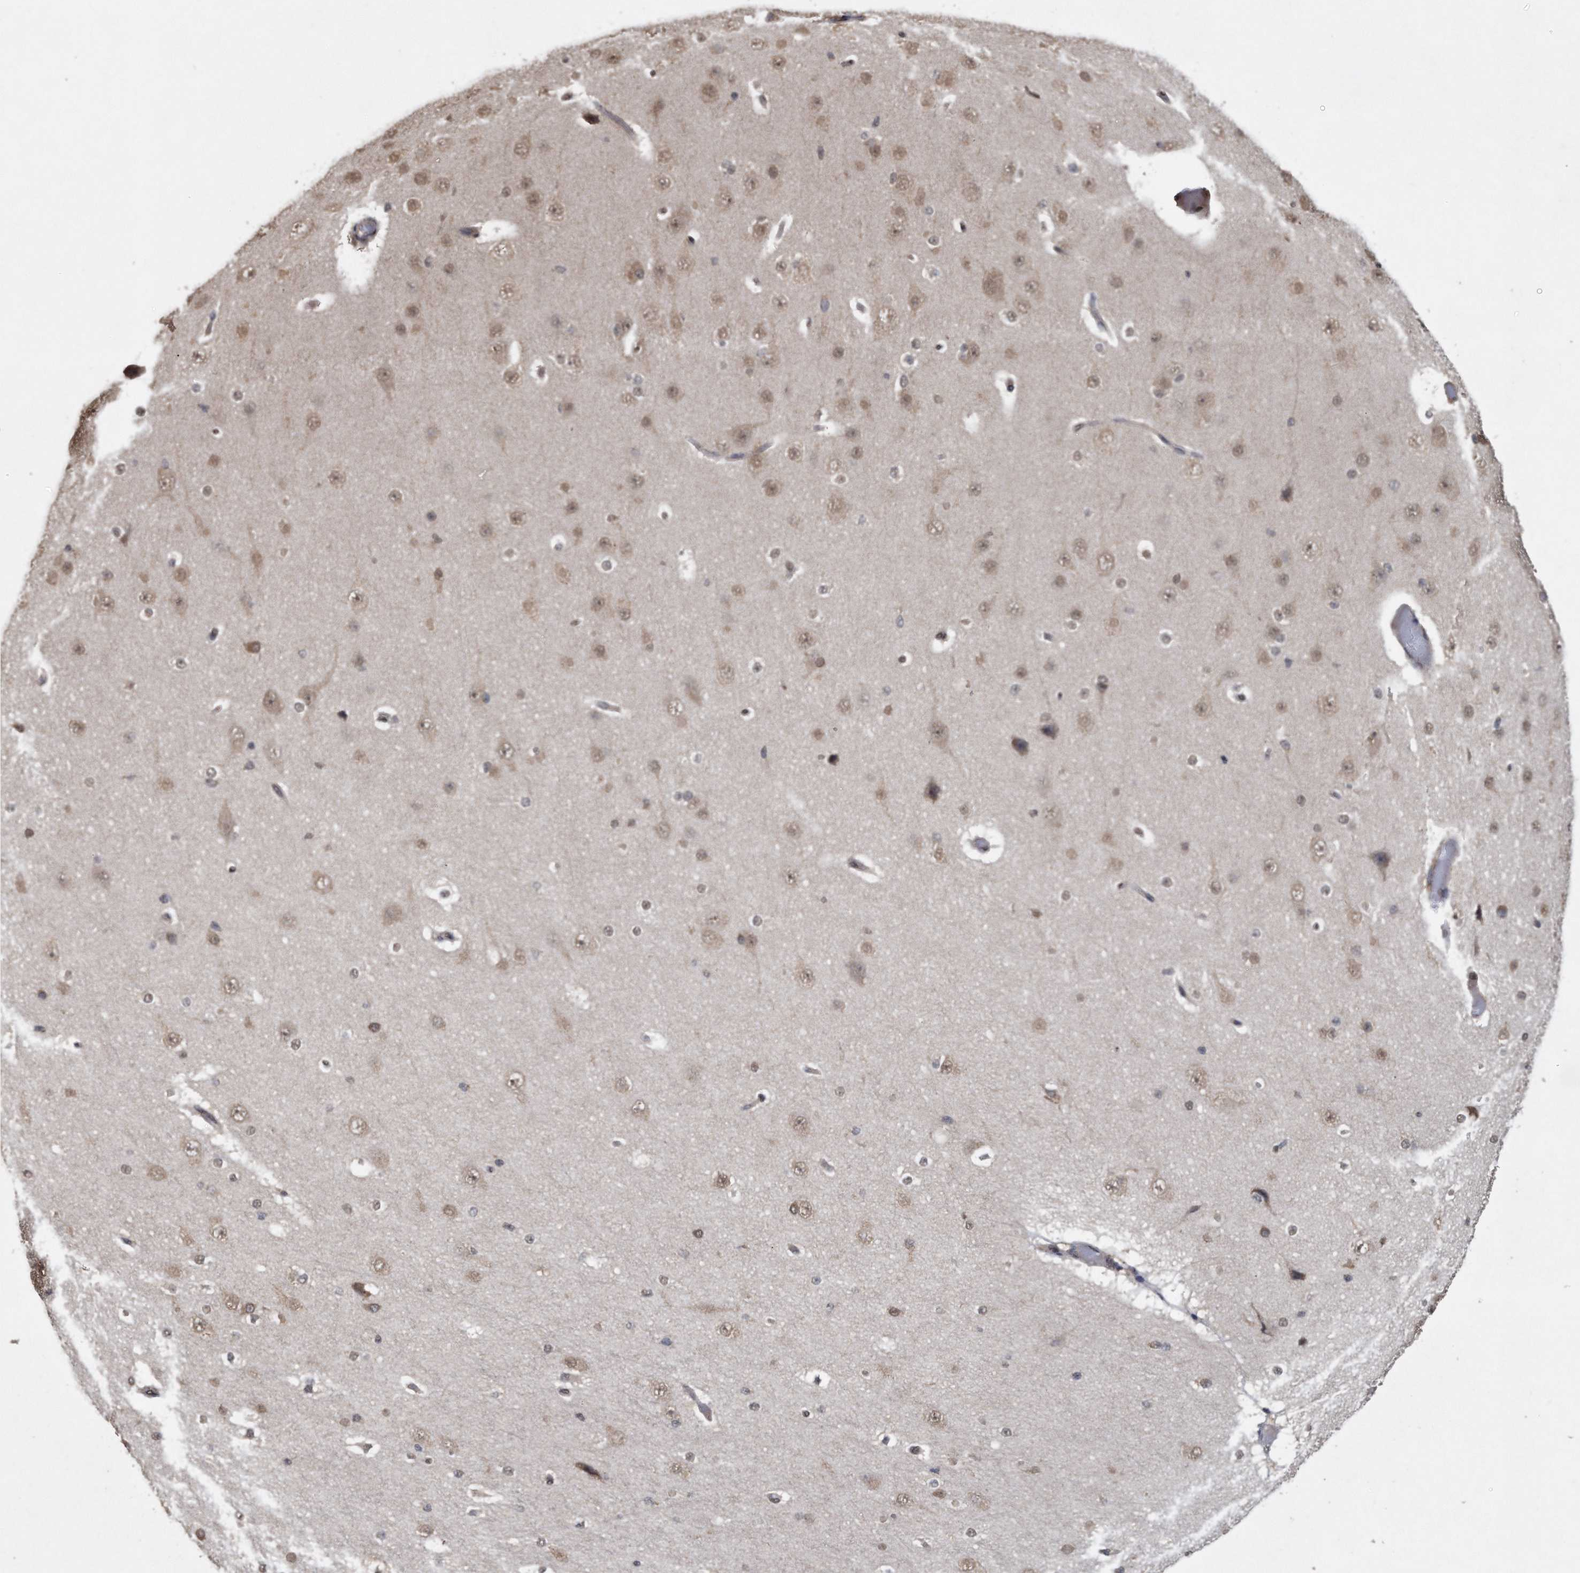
{"staining": {"intensity": "weak", "quantity": "25%-75%", "location": "cytoplasmic/membranous,nuclear"}, "tissue": "cerebral cortex", "cell_type": "Endothelial cells", "image_type": "normal", "snomed": [{"axis": "morphology", "description": "Normal tissue, NOS"}, {"axis": "morphology", "description": "Developmental malformation"}, {"axis": "topography", "description": "Cerebral cortex"}], "caption": "A high-resolution histopathology image shows immunohistochemistry staining of benign cerebral cortex, which shows weak cytoplasmic/membranous,nuclear positivity in approximately 25%-75% of endothelial cells.", "gene": "CRYZL1", "patient": {"sex": "female", "age": 30}}